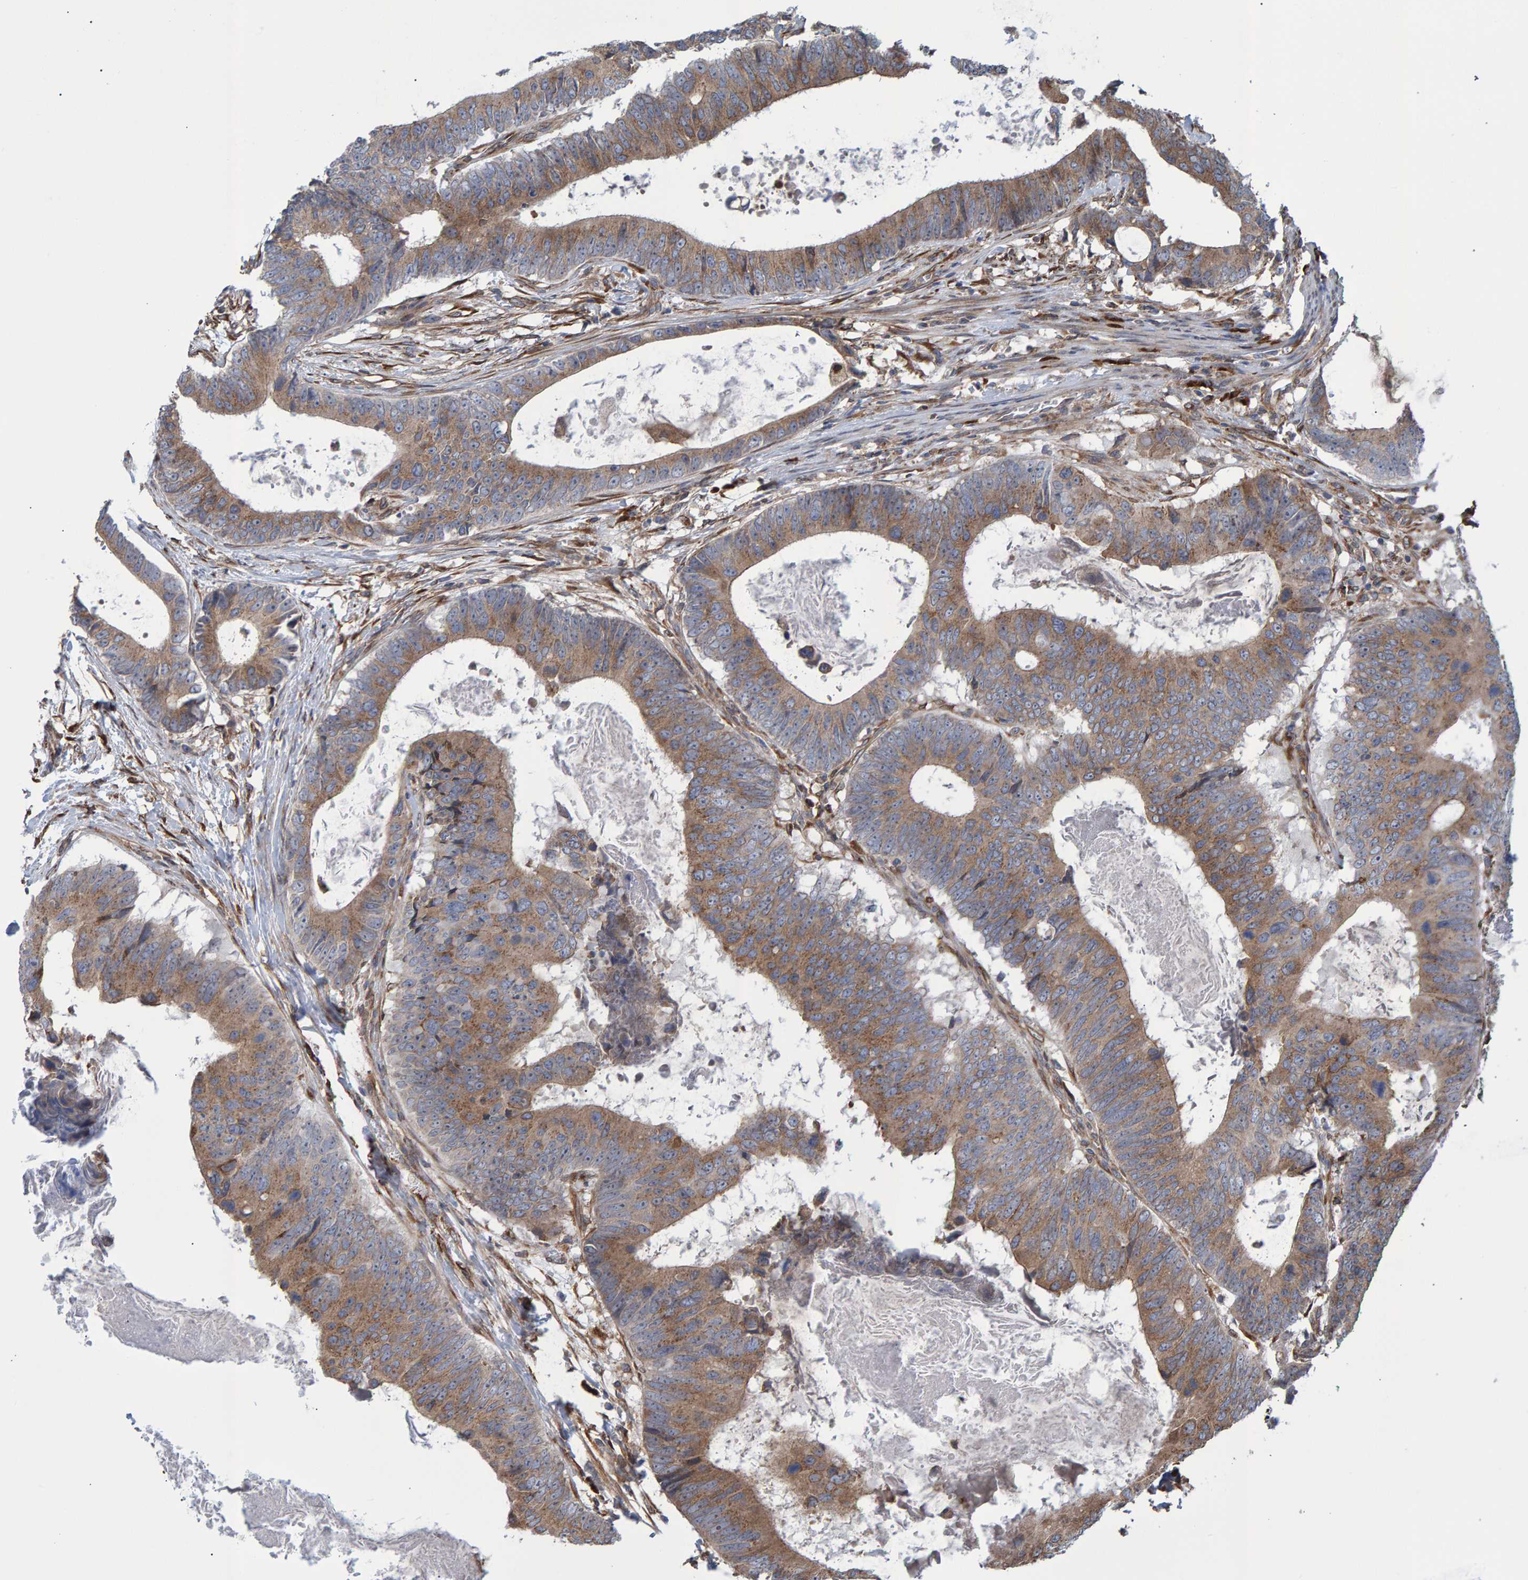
{"staining": {"intensity": "moderate", "quantity": ">75%", "location": "cytoplasmic/membranous"}, "tissue": "colorectal cancer", "cell_type": "Tumor cells", "image_type": "cancer", "snomed": [{"axis": "morphology", "description": "Adenocarcinoma, NOS"}, {"axis": "topography", "description": "Colon"}], "caption": "Adenocarcinoma (colorectal) tissue displays moderate cytoplasmic/membranous positivity in approximately >75% of tumor cells", "gene": "FAM117A", "patient": {"sex": "male", "age": 56}}